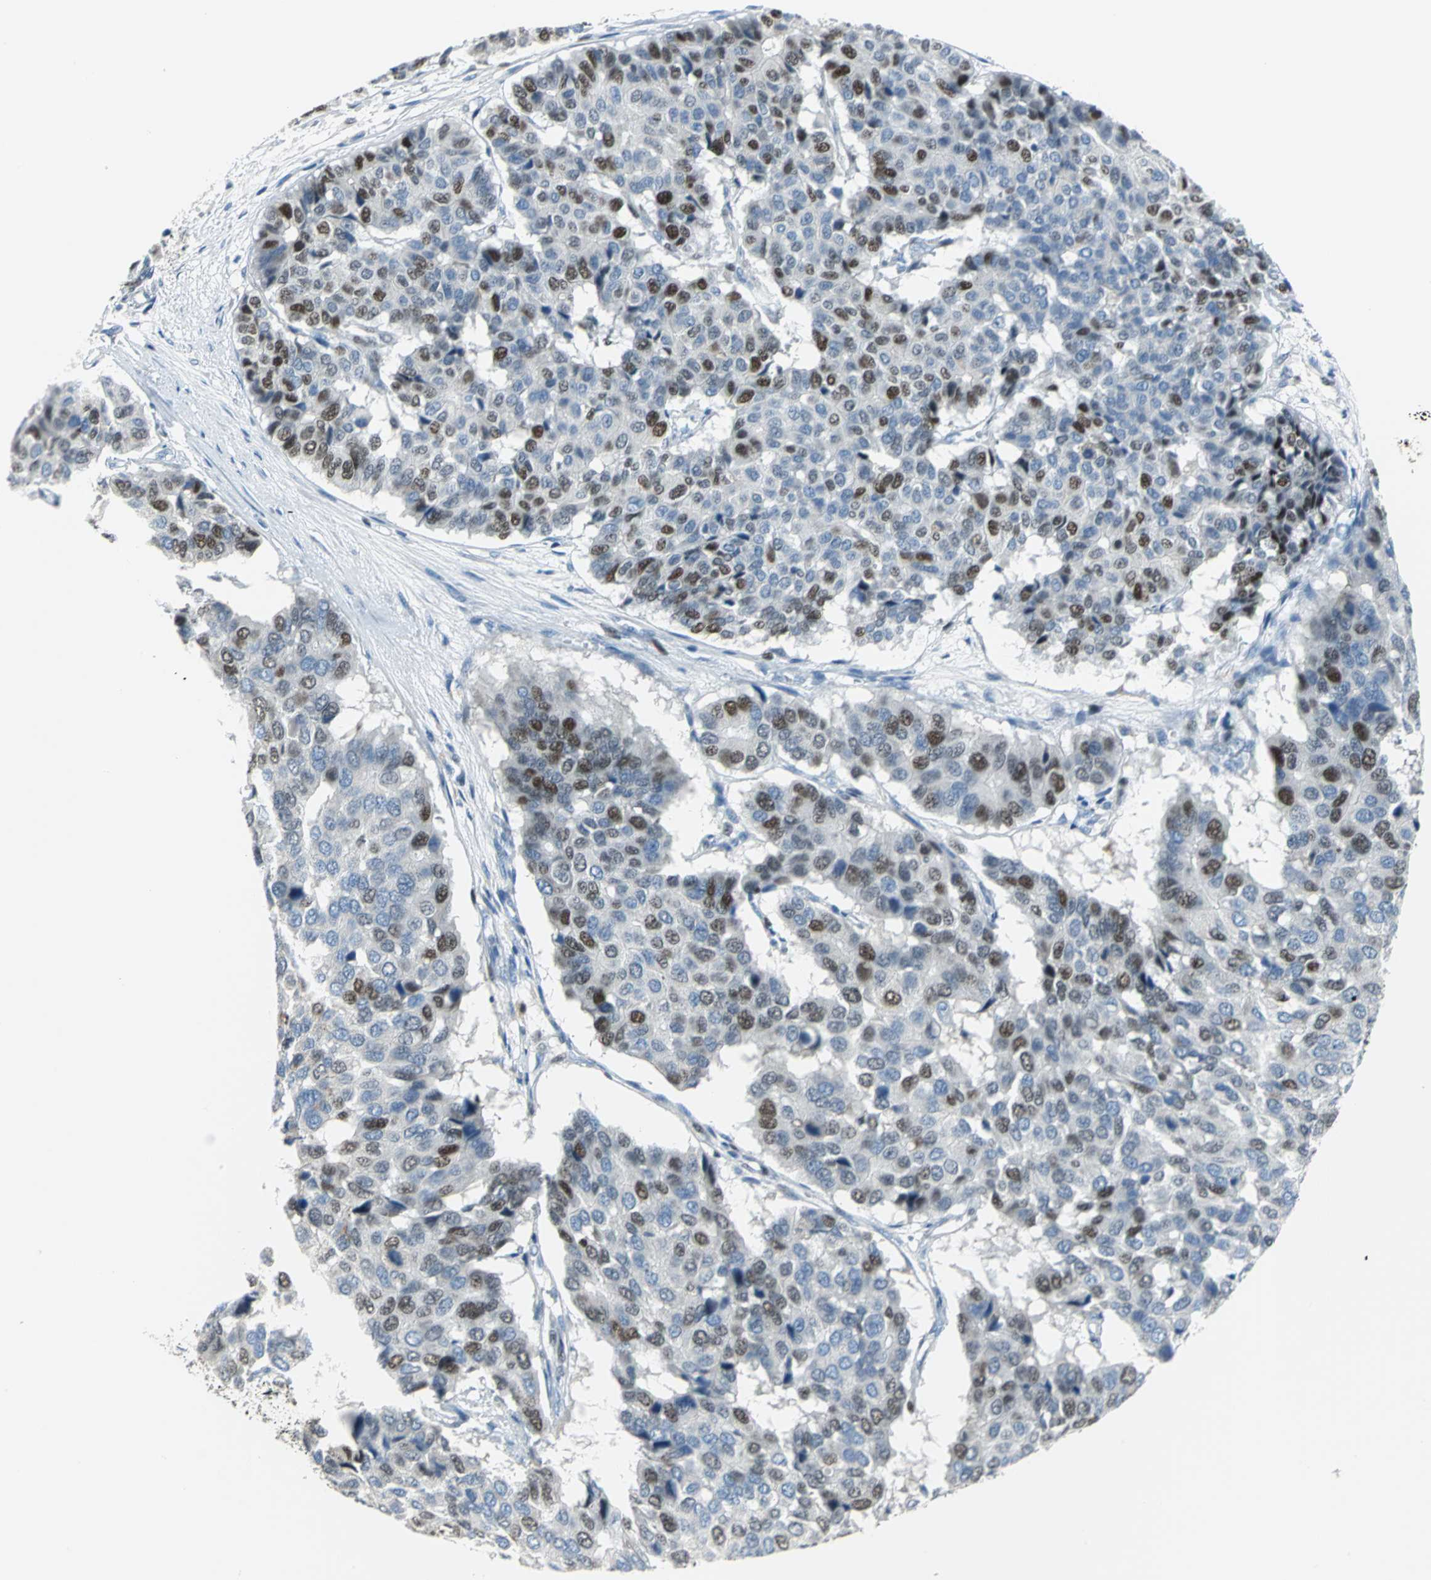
{"staining": {"intensity": "strong", "quantity": "25%-75%", "location": "nuclear"}, "tissue": "pancreatic cancer", "cell_type": "Tumor cells", "image_type": "cancer", "snomed": [{"axis": "morphology", "description": "Adenocarcinoma, NOS"}, {"axis": "topography", "description": "Pancreas"}], "caption": "A brown stain shows strong nuclear expression of a protein in human pancreatic cancer tumor cells.", "gene": "MCM4", "patient": {"sex": "male", "age": 50}}